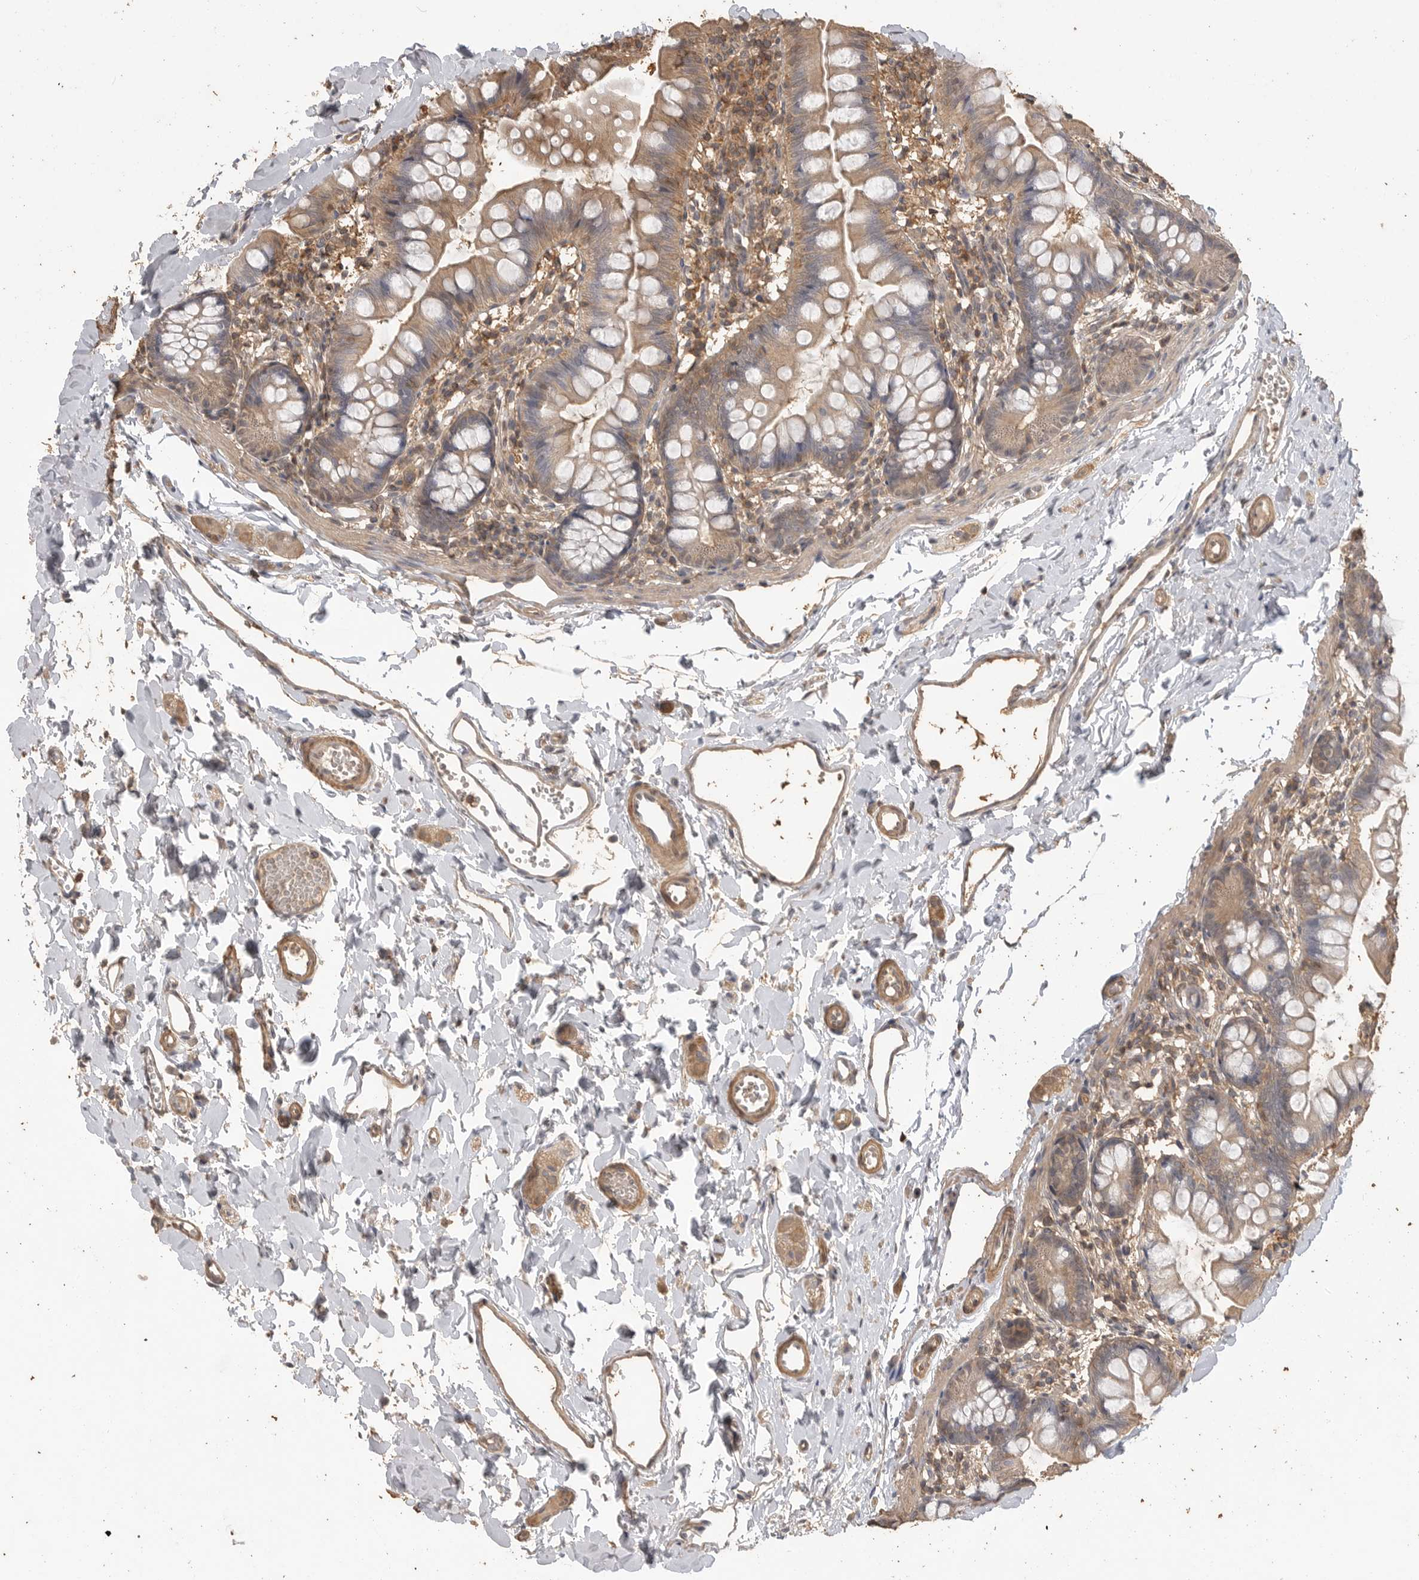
{"staining": {"intensity": "weak", "quantity": ">75%", "location": "cytoplasmic/membranous"}, "tissue": "small intestine", "cell_type": "Glandular cells", "image_type": "normal", "snomed": [{"axis": "morphology", "description": "Normal tissue, NOS"}, {"axis": "topography", "description": "Small intestine"}], "caption": "Immunohistochemical staining of benign human small intestine shows low levels of weak cytoplasmic/membranous expression in about >75% of glandular cells.", "gene": "MAP2K1", "patient": {"sex": "male", "age": 7}}